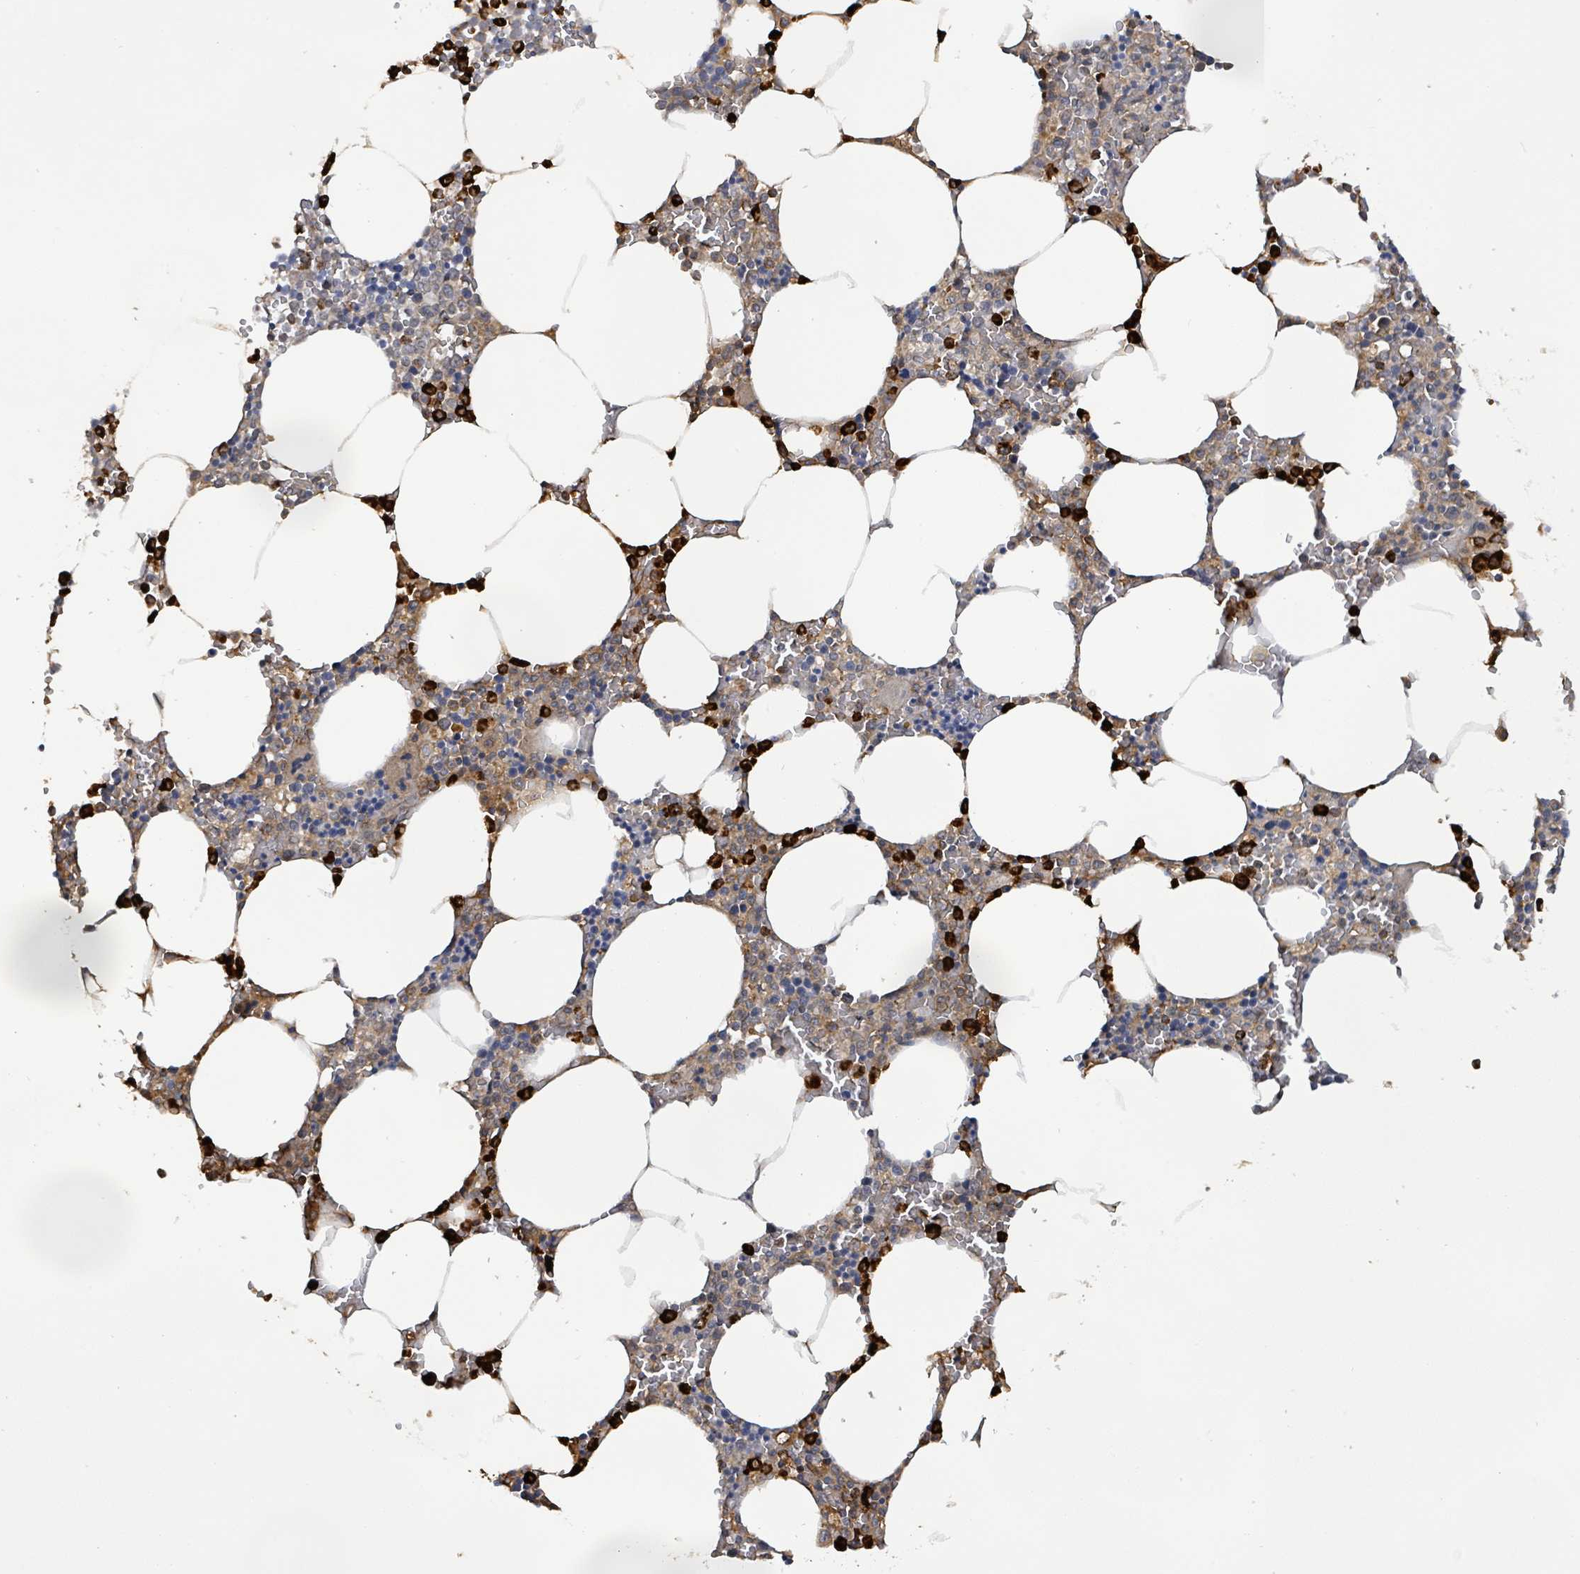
{"staining": {"intensity": "strong", "quantity": "<25%", "location": "cytoplasmic/membranous"}, "tissue": "bone marrow", "cell_type": "Hematopoietic cells", "image_type": "normal", "snomed": [{"axis": "morphology", "description": "Normal tissue, NOS"}, {"axis": "topography", "description": "Bone marrow"}], "caption": "Protein staining shows strong cytoplasmic/membranous positivity in about <25% of hematopoietic cells in unremarkable bone marrow. (DAB (3,3'-diaminobenzidine) IHC with brightfield microscopy, high magnification).", "gene": "KBTBD11", "patient": {"sex": "male", "age": 70}}